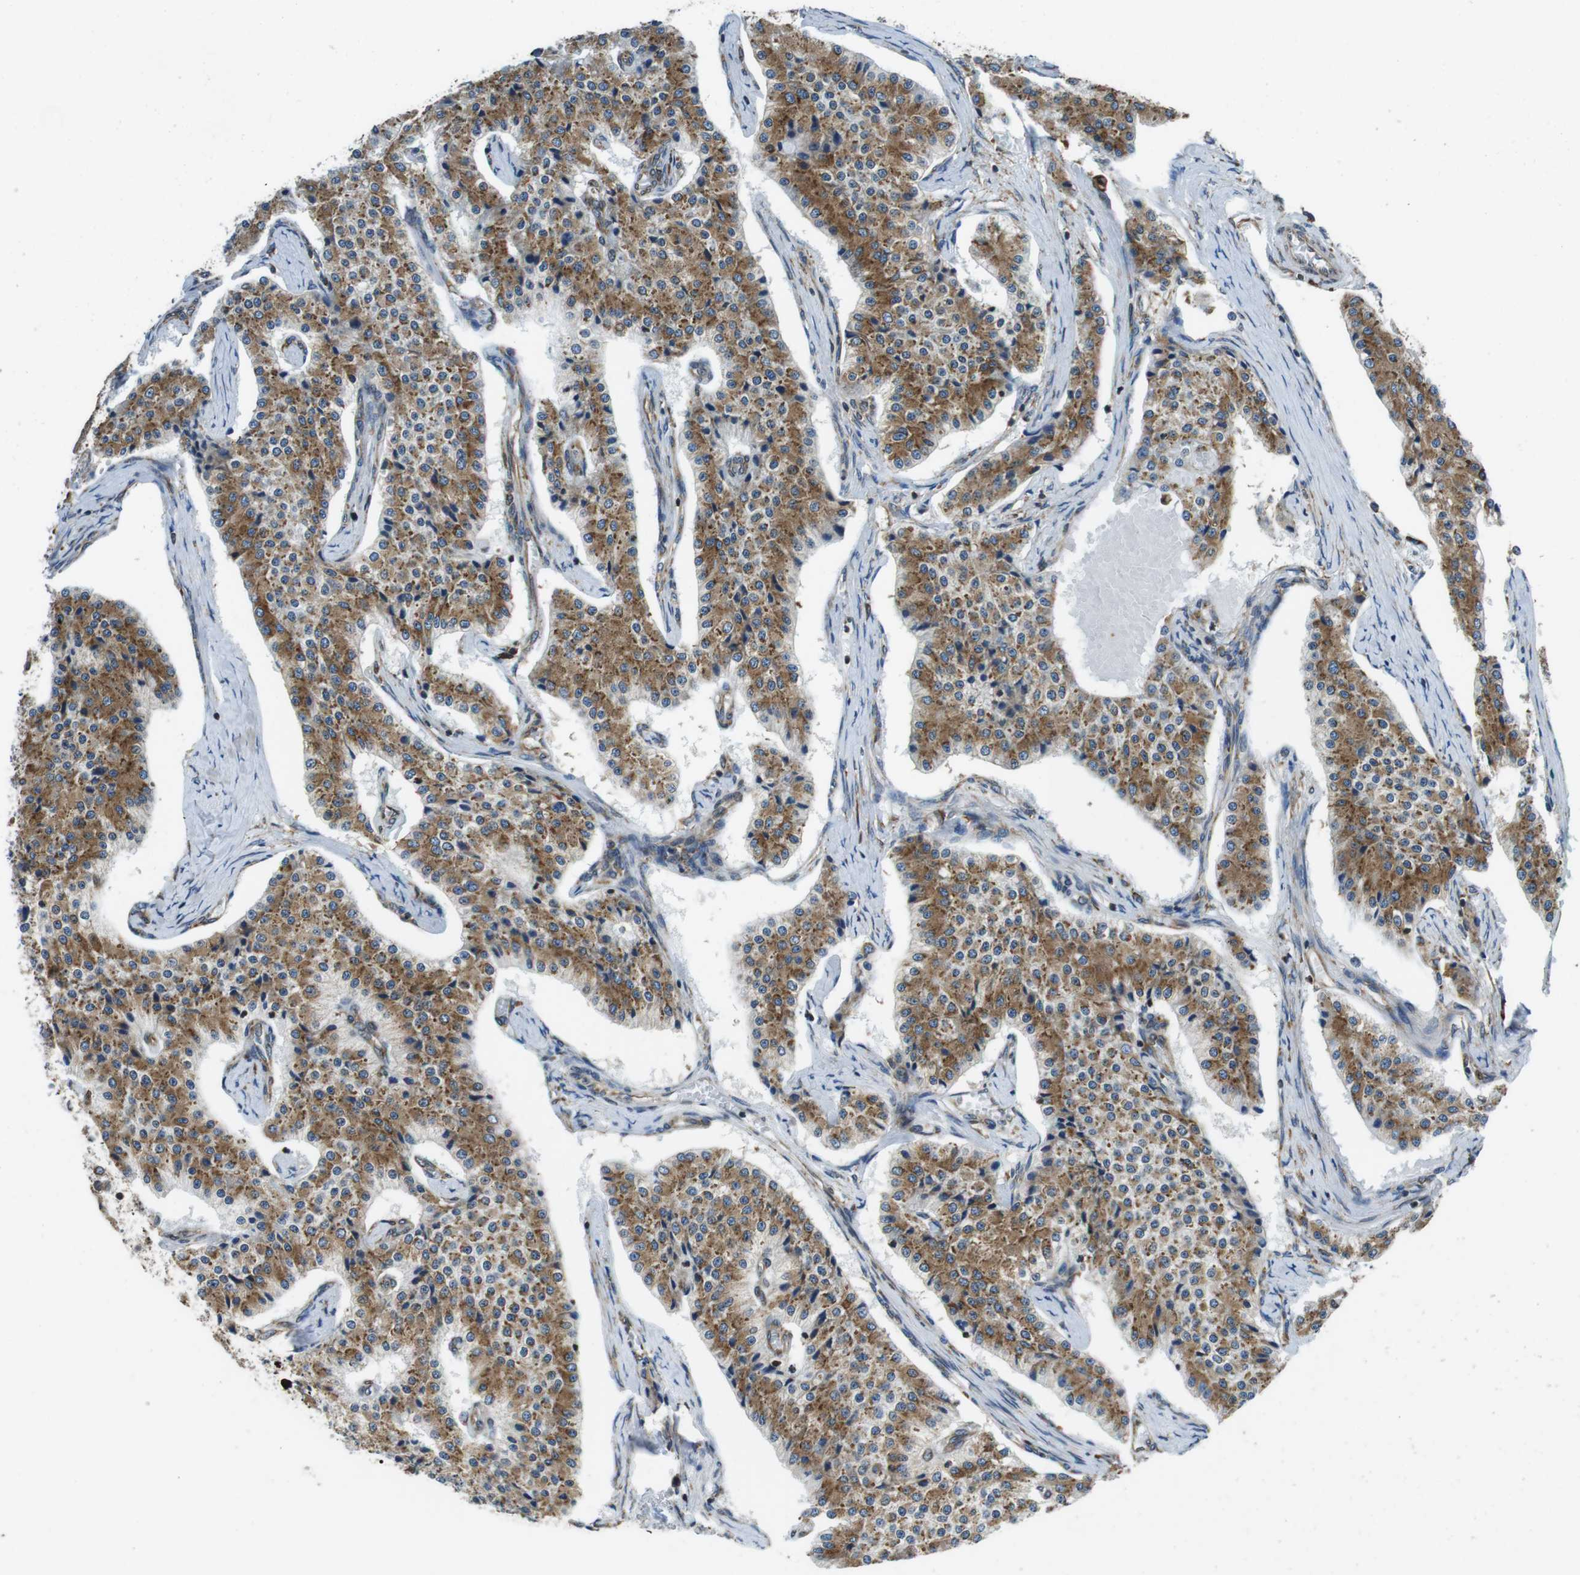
{"staining": {"intensity": "moderate", "quantity": ">75%", "location": "cytoplasmic/membranous"}, "tissue": "carcinoid", "cell_type": "Tumor cells", "image_type": "cancer", "snomed": [{"axis": "morphology", "description": "Carcinoid, malignant, NOS"}, {"axis": "topography", "description": "Colon"}], "caption": "Brown immunohistochemical staining in carcinoid reveals moderate cytoplasmic/membranous staining in approximately >75% of tumor cells.", "gene": "UGGT1", "patient": {"sex": "female", "age": 52}}